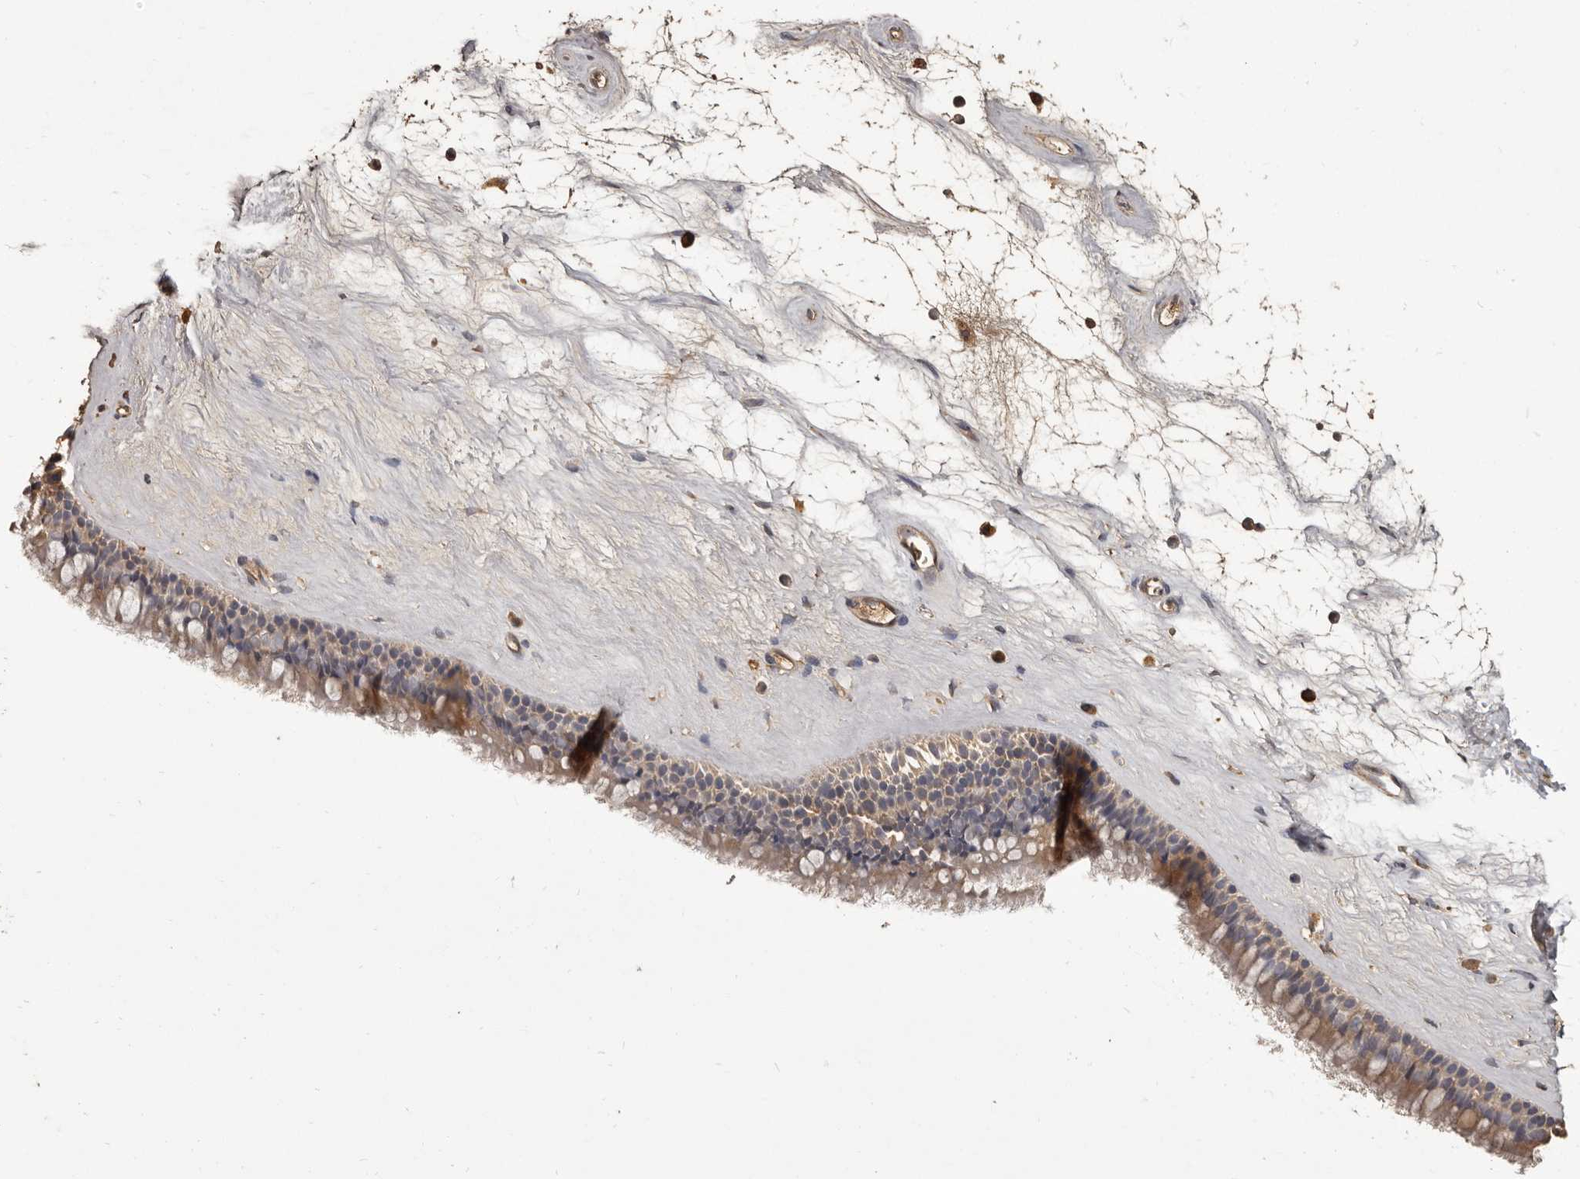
{"staining": {"intensity": "moderate", "quantity": ">75%", "location": "cytoplasmic/membranous"}, "tissue": "nasopharynx", "cell_type": "Respiratory epithelial cells", "image_type": "normal", "snomed": [{"axis": "morphology", "description": "Normal tissue, NOS"}, {"axis": "topography", "description": "Nasopharynx"}], "caption": "Immunohistochemical staining of benign human nasopharynx reveals >75% levels of moderate cytoplasmic/membranous protein positivity in about >75% of respiratory epithelial cells.", "gene": "MGAT5", "patient": {"sex": "male", "age": 64}}